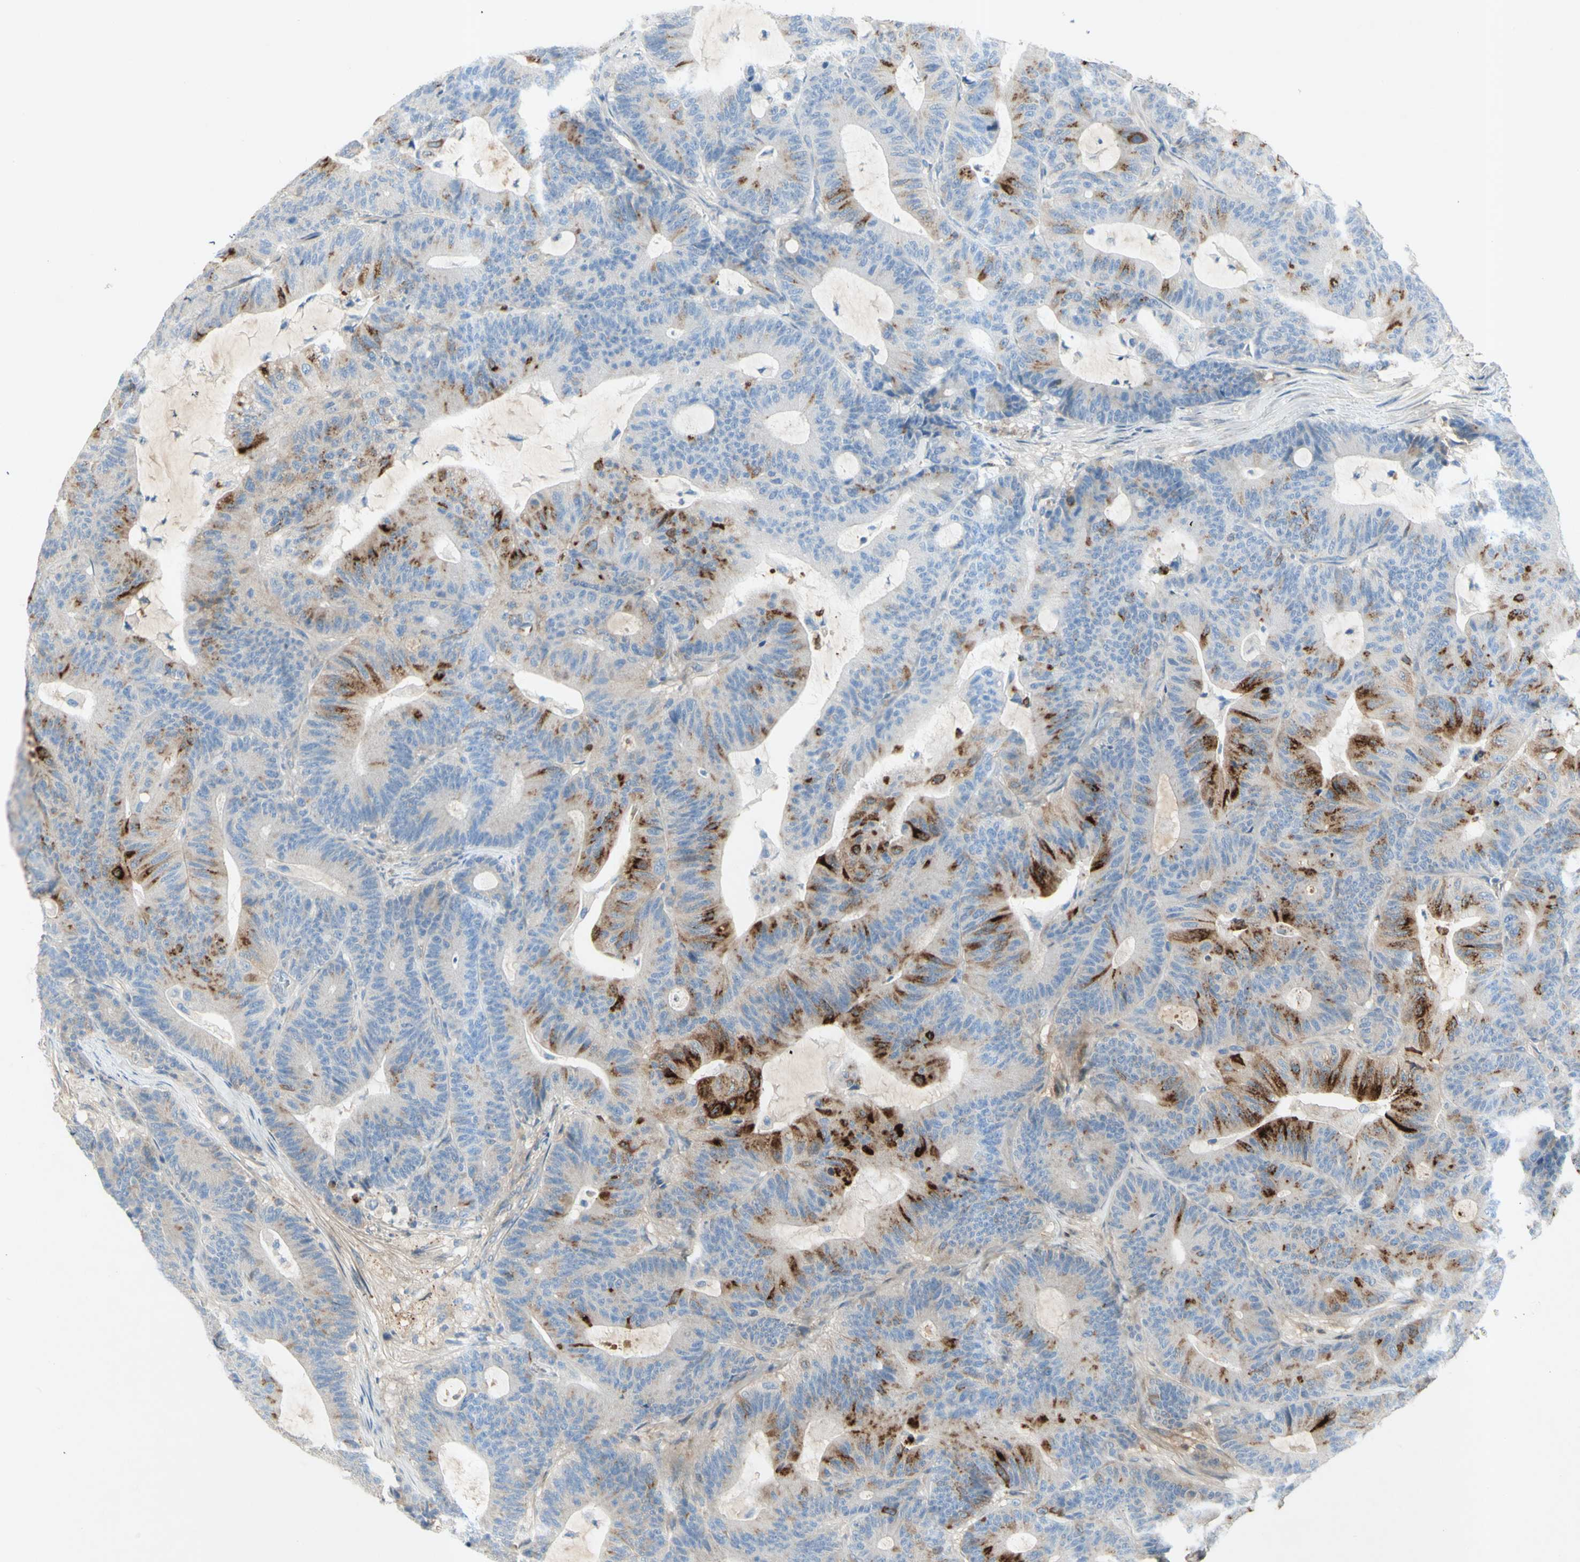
{"staining": {"intensity": "strong", "quantity": "25%-75%", "location": "cytoplasmic/membranous"}, "tissue": "colorectal cancer", "cell_type": "Tumor cells", "image_type": "cancer", "snomed": [{"axis": "morphology", "description": "Adenocarcinoma, NOS"}, {"axis": "topography", "description": "Colon"}], "caption": "This photomicrograph demonstrates colorectal adenocarcinoma stained with IHC to label a protein in brown. The cytoplasmic/membranous of tumor cells show strong positivity for the protein. Nuclei are counter-stained blue.", "gene": "GDF15", "patient": {"sex": "female", "age": 84}}